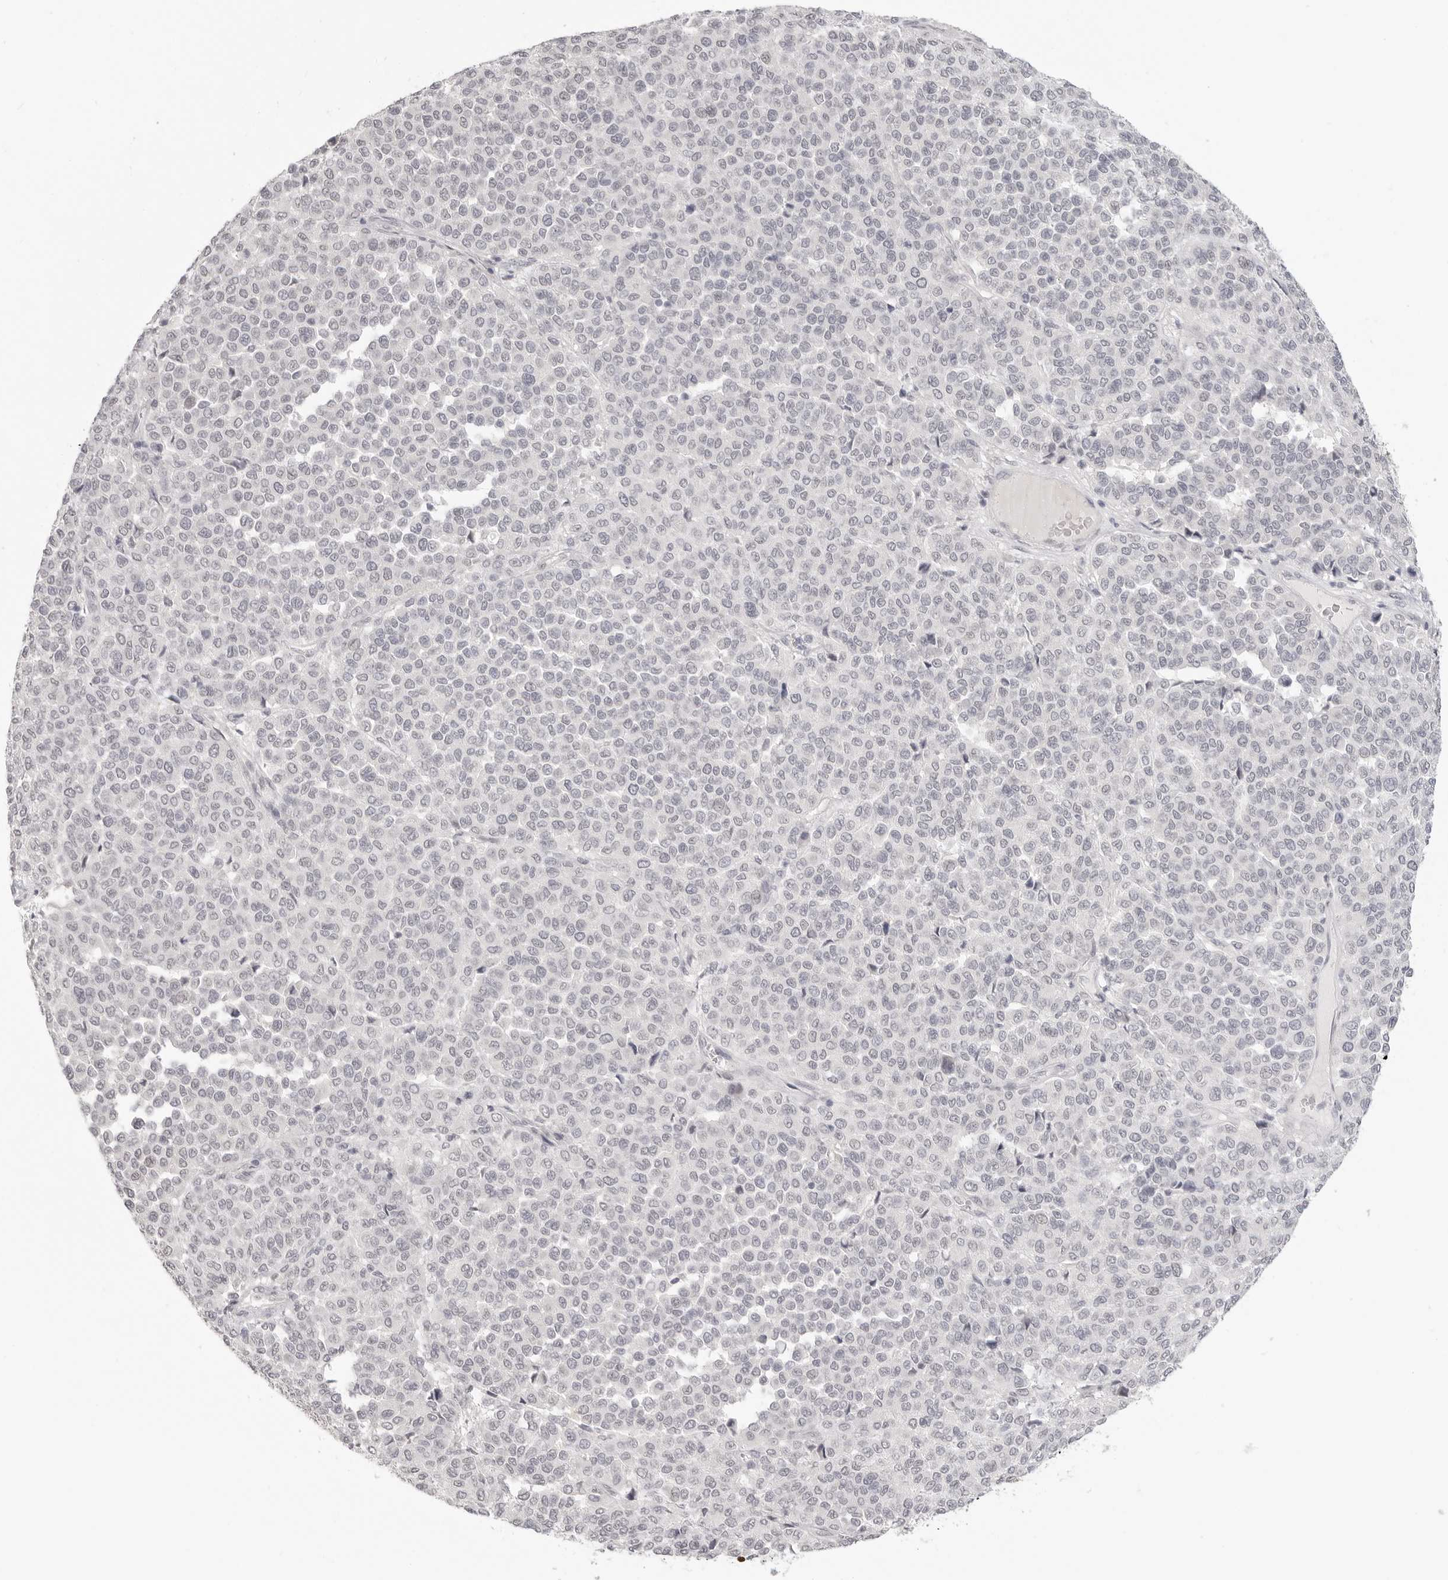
{"staining": {"intensity": "negative", "quantity": "none", "location": "none"}, "tissue": "melanoma", "cell_type": "Tumor cells", "image_type": "cancer", "snomed": [{"axis": "morphology", "description": "Malignant melanoma, Metastatic site"}, {"axis": "topography", "description": "Pancreas"}], "caption": "Melanoma was stained to show a protein in brown. There is no significant staining in tumor cells.", "gene": "KLK11", "patient": {"sex": "female", "age": 30}}